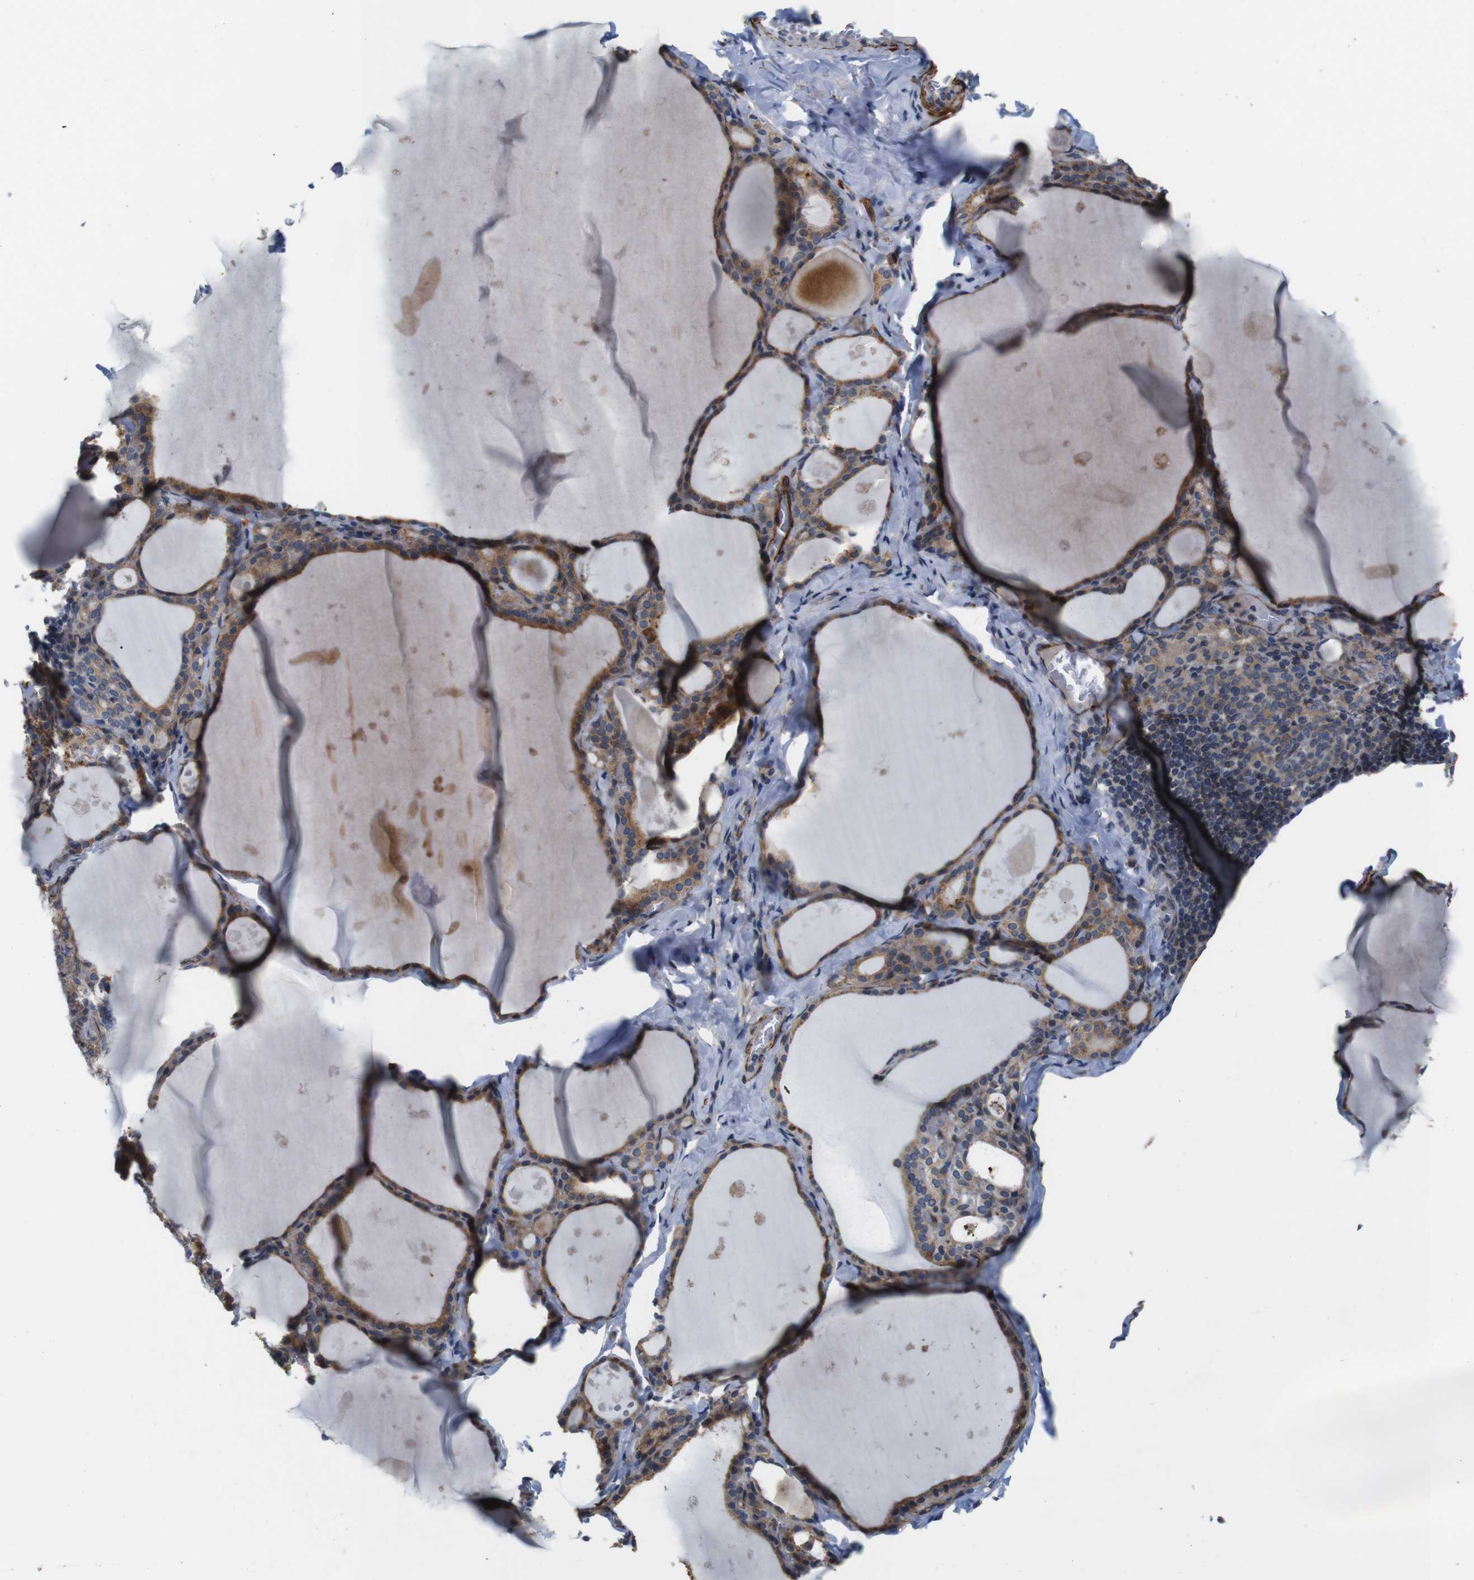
{"staining": {"intensity": "moderate", "quantity": ">75%", "location": "cytoplasmic/membranous"}, "tissue": "thyroid gland", "cell_type": "Glandular cells", "image_type": "normal", "snomed": [{"axis": "morphology", "description": "Normal tissue, NOS"}, {"axis": "topography", "description": "Thyroid gland"}], "caption": "Moderate cytoplasmic/membranous staining is identified in approximately >75% of glandular cells in benign thyroid gland.", "gene": "GGT7", "patient": {"sex": "male", "age": 56}}